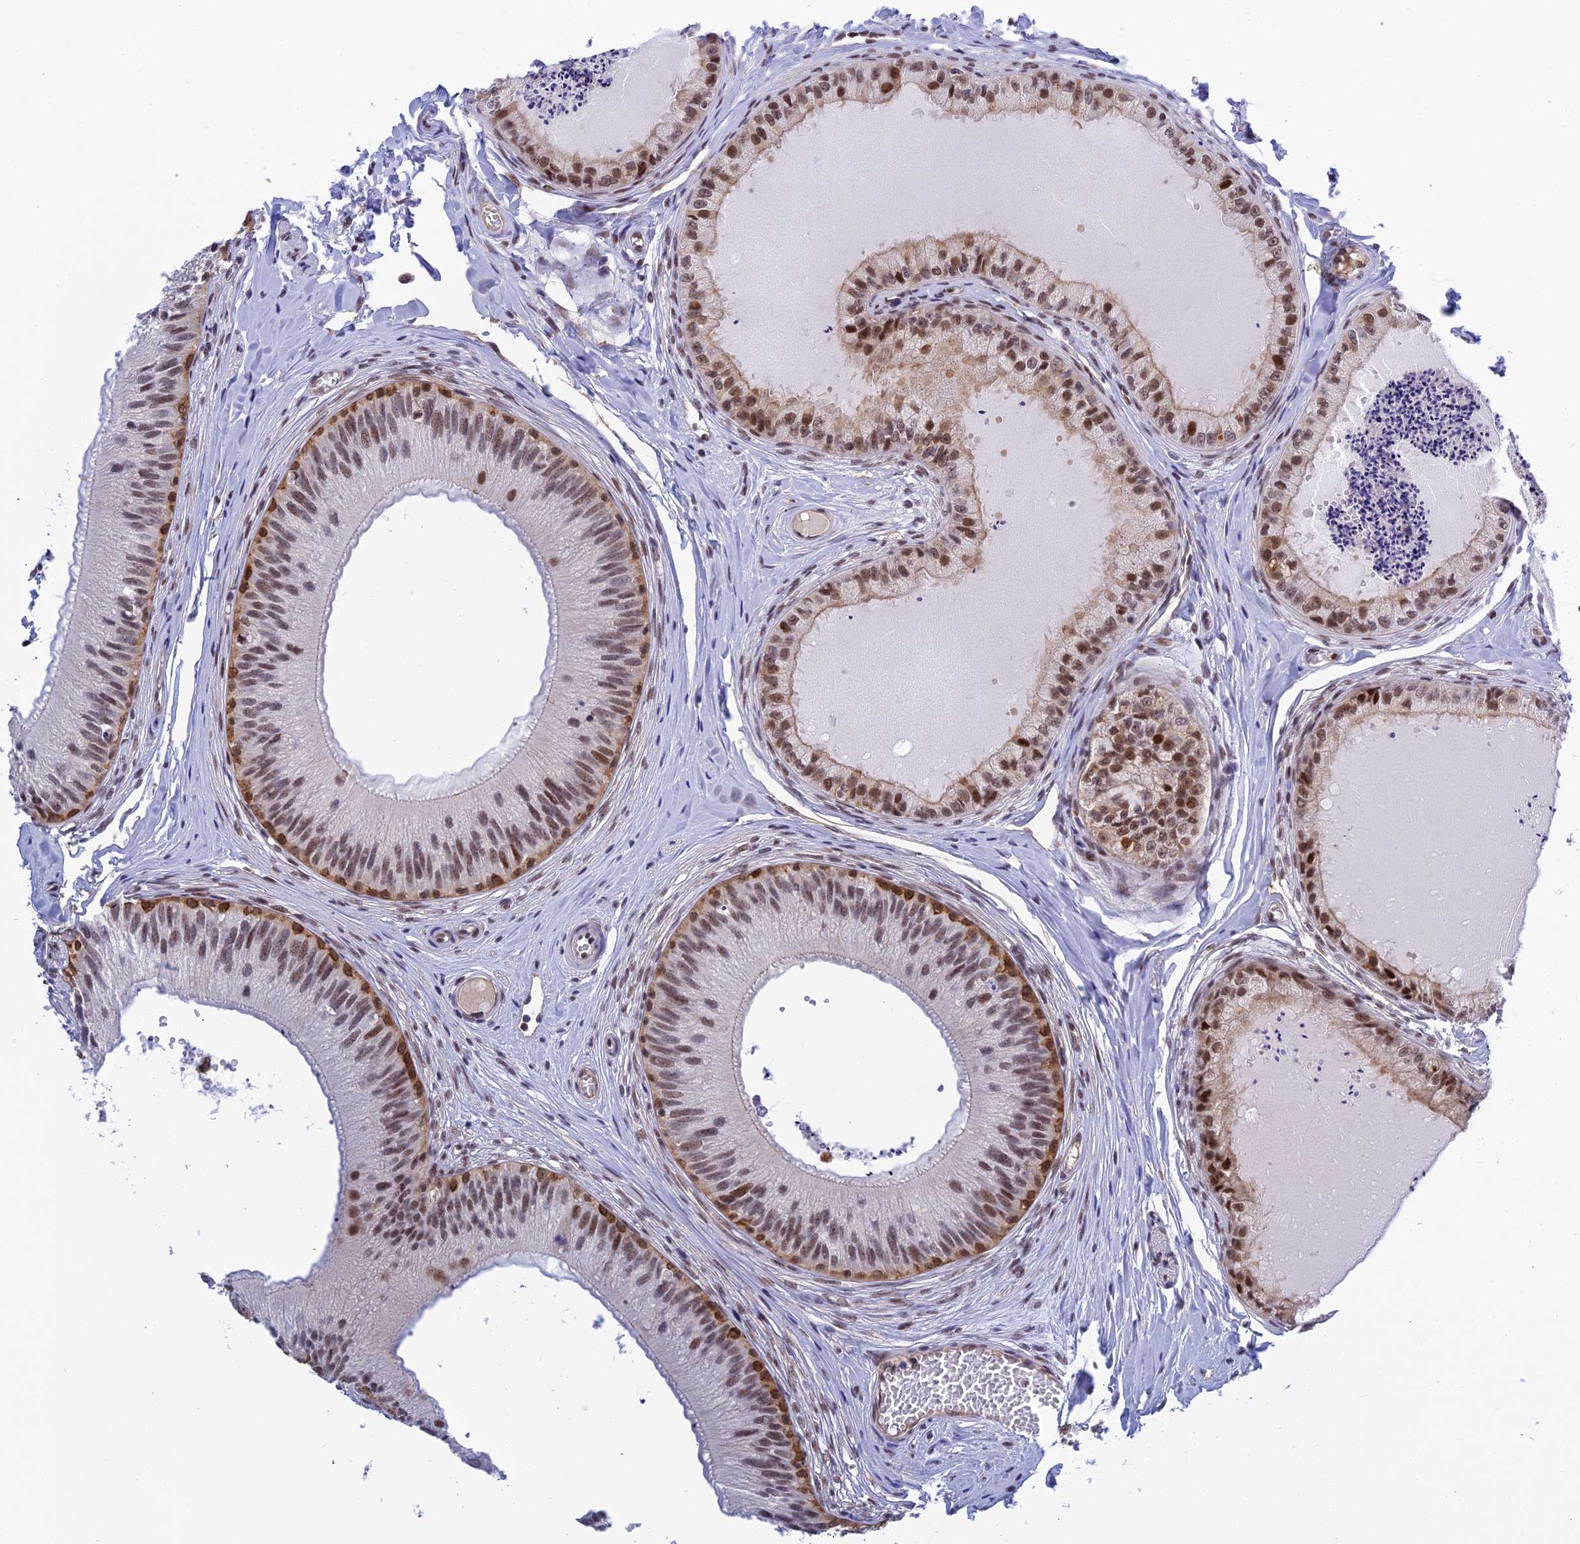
{"staining": {"intensity": "moderate", "quantity": "25%-75%", "location": "cytoplasmic/membranous,nuclear"}, "tissue": "epididymis", "cell_type": "Glandular cells", "image_type": "normal", "snomed": [{"axis": "morphology", "description": "Normal tissue, NOS"}, {"axis": "topography", "description": "Epididymis"}], "caption": "Immunohistochemical staining of benign human epididymis demonstrates 25%-75% levels of moderate cytoplasmic/membranous,nuclear protein staining in approximately 25%-75% of glandular cells. The protein of interest is shown in brown color, while the nuclei are stained blue.", "gene": "TCEA1", "patient": {"sex": "male", "age": 31}}